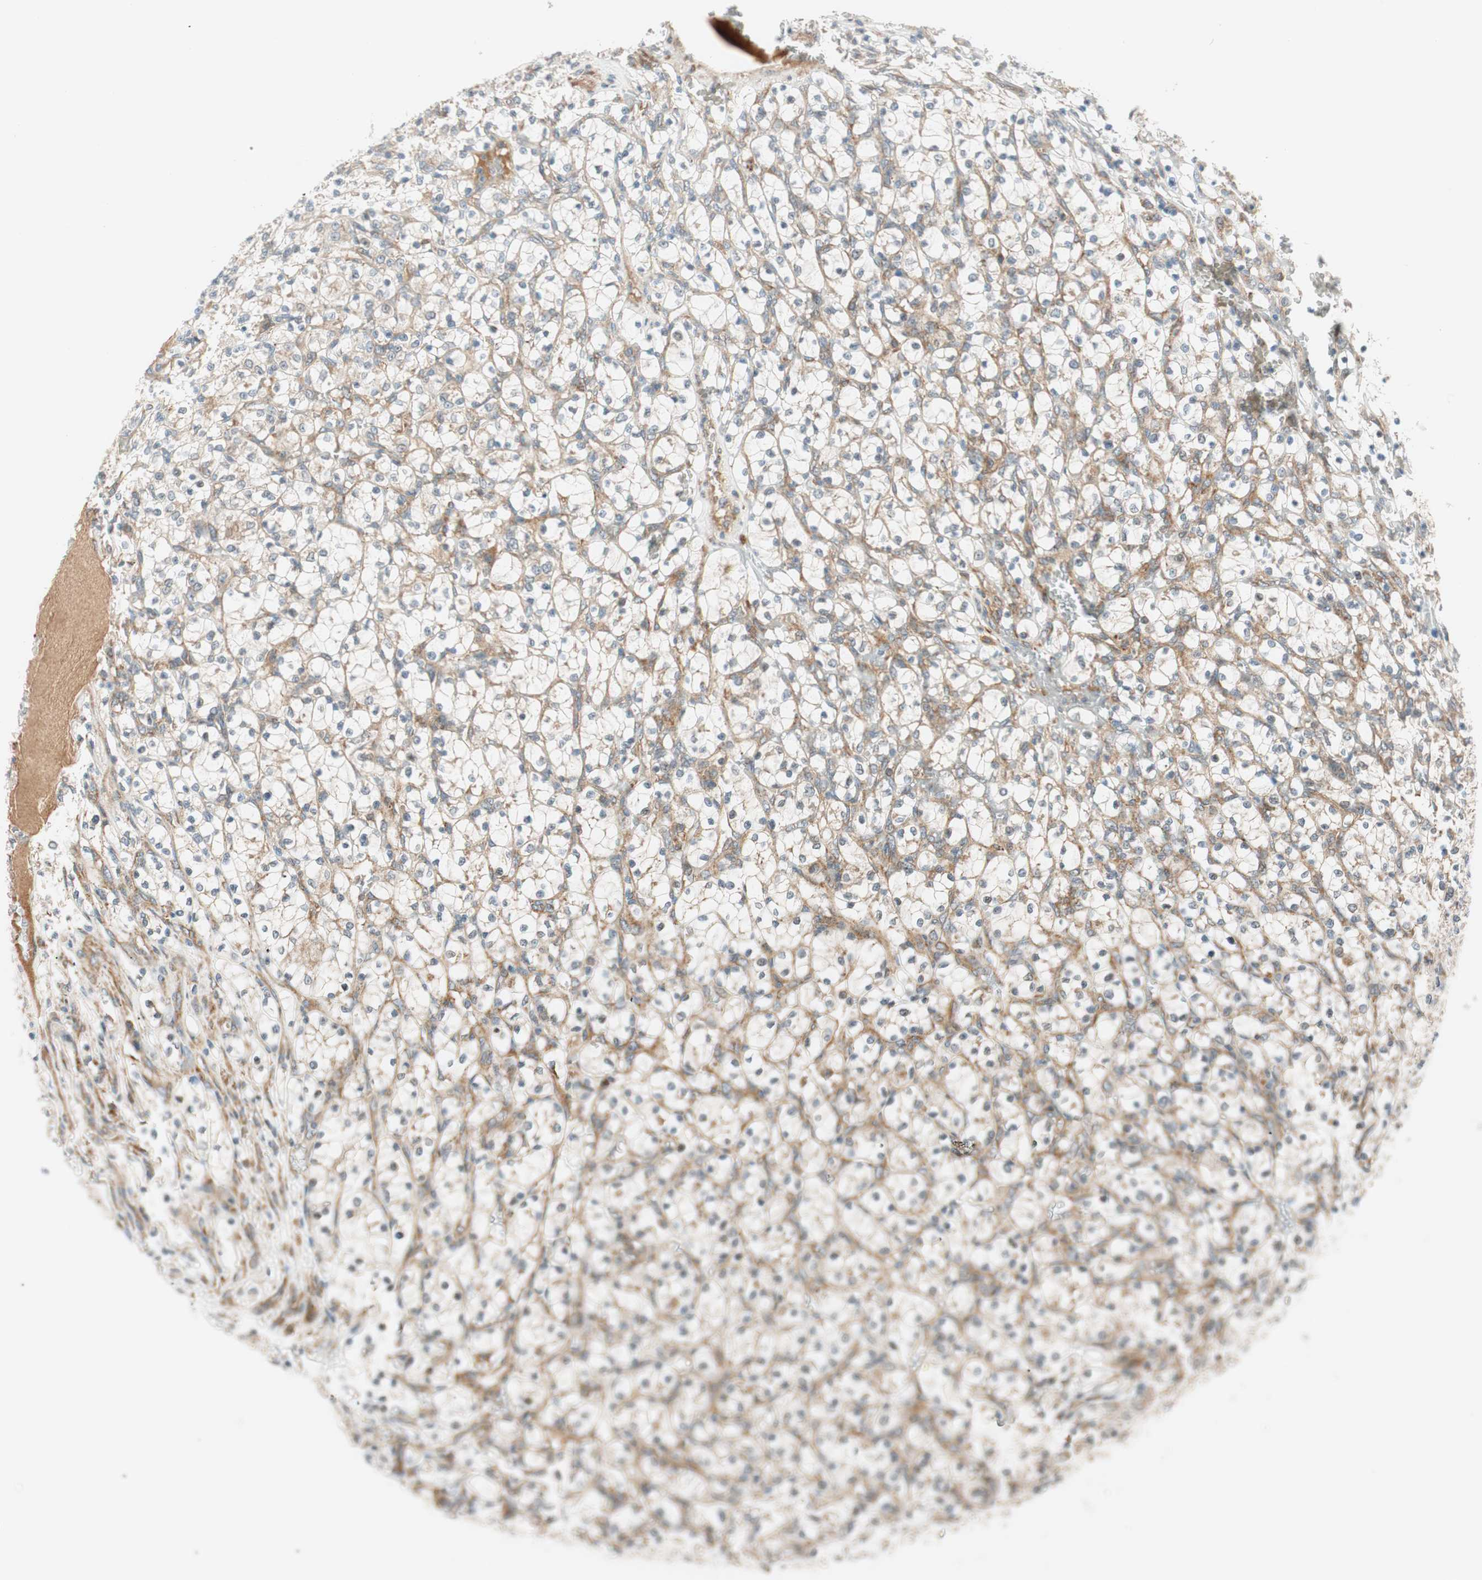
{"staining": {"intensity": "weak", "quantity": "25%-75%", "location": "cytoplasmic/membranous"}, "tissue": "renal cancer", "cell_type": "Tumor cells", "image_type": "cancer", "snomed": [{"axis": "morphology", "description": "Adenocarcinoma, NOS"}, {"axis": "topography", "description": "Kidney"}], "caption": "Immunohistochemistry of renal adenocarcinoma displays low levels of weak cytoplasmic/membranous expression in approximately 25%-75% of tumor cells. Nuclei are stained in blue.", "gene": "ABI1", "patient": {"sex": "female", "age": 69}}